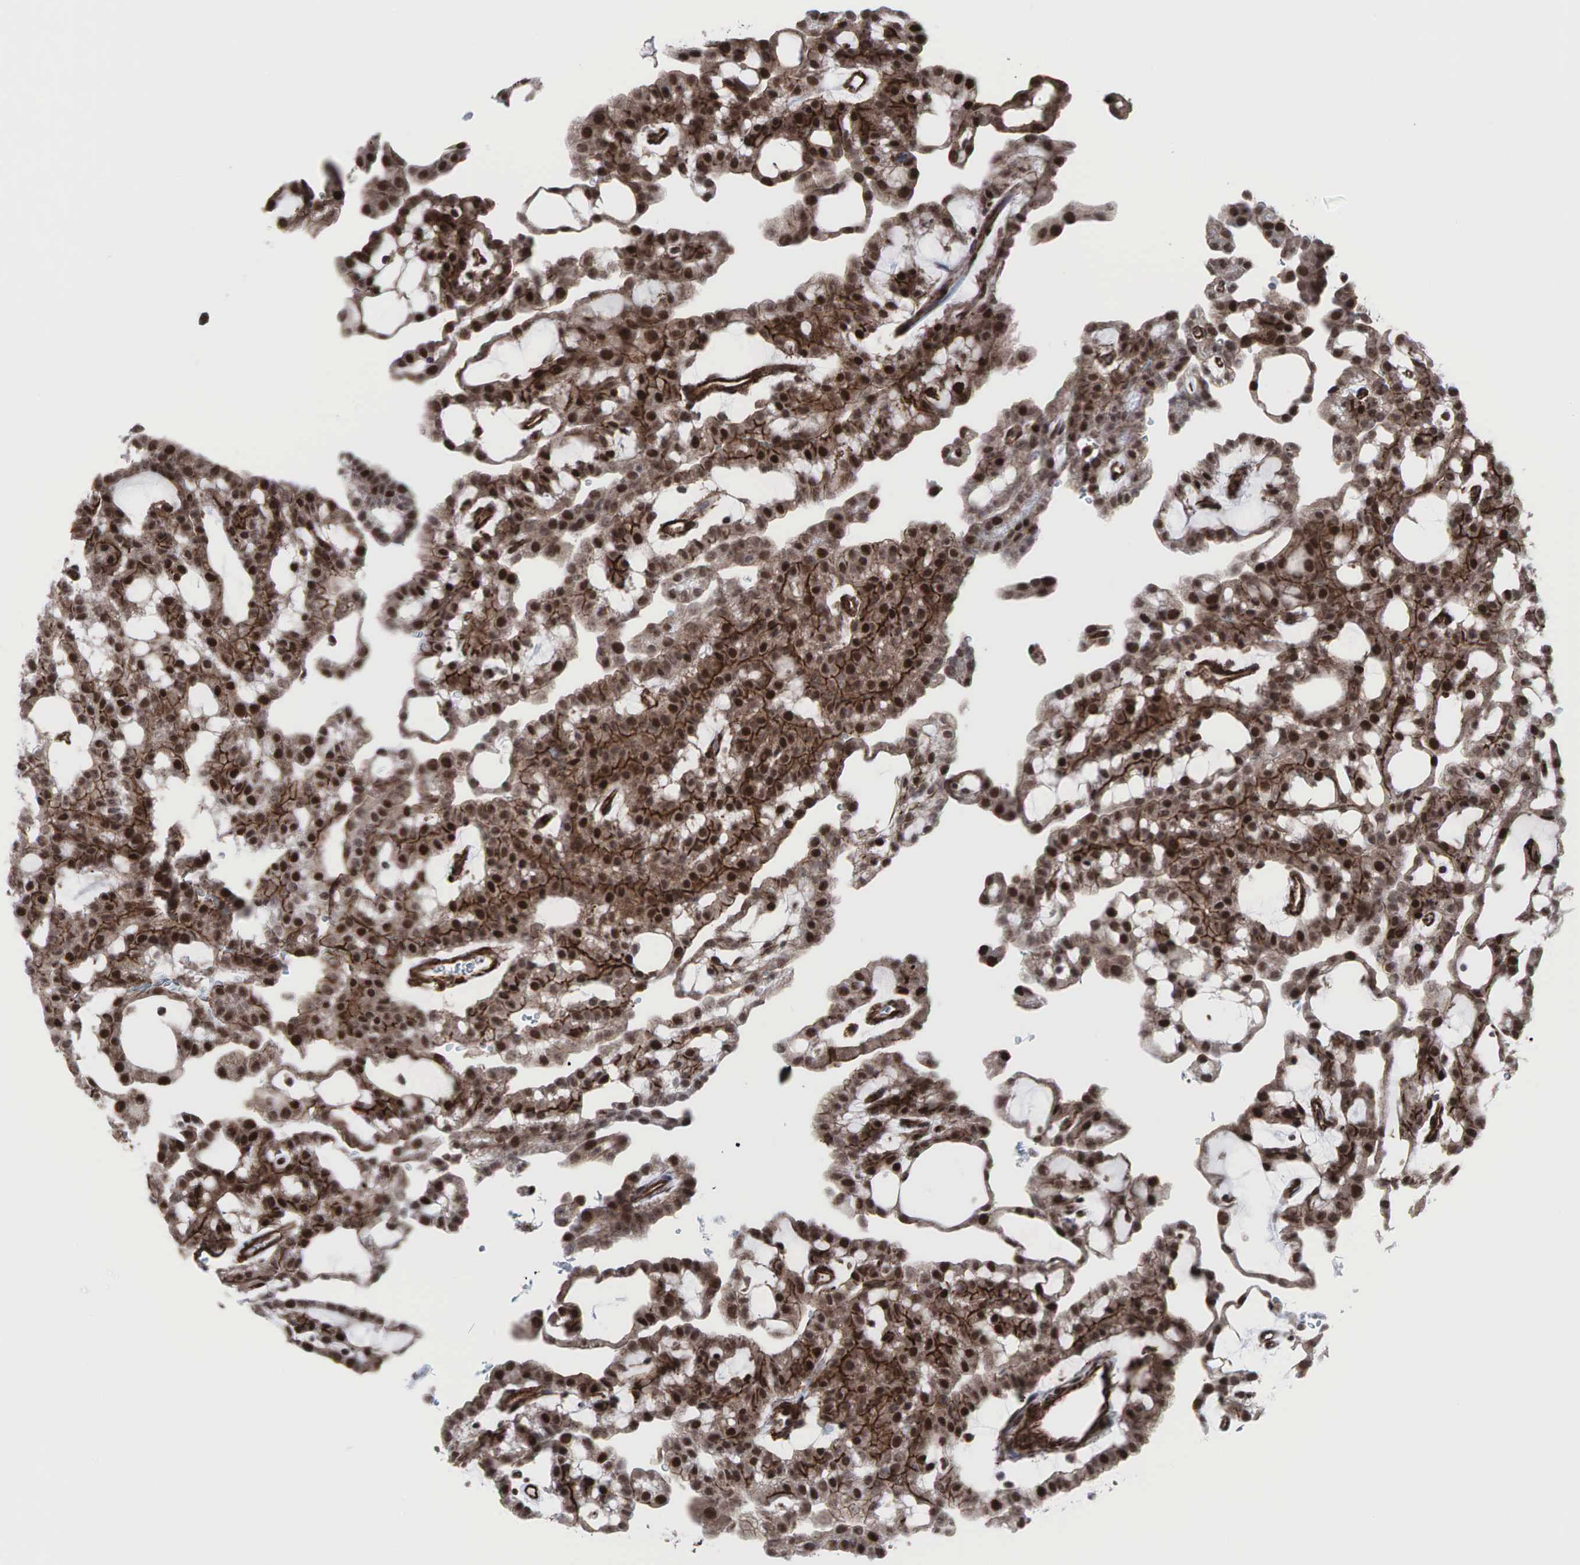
{"staining": {"intensity": "moderate", "quantity": ">75%", "location": "cytoplasmic/membranous,nuclear"}, "tissue": "renal cancer", "cell_type": "Tumor cells", "image_type": "cancer", "snomed": [{"axis": "morphology", "description": "Adenocarcinoma, NOS"}, {"axis": "topography", "description": "Kidney"}], "caption": "A brown stain shows moderate cytoplasmic/membranous and nuclear positivity of a protein in human renal cancer tumor cells.", "gene": "GPRASP1", "patient": {"sex": "male", "age": 63}}